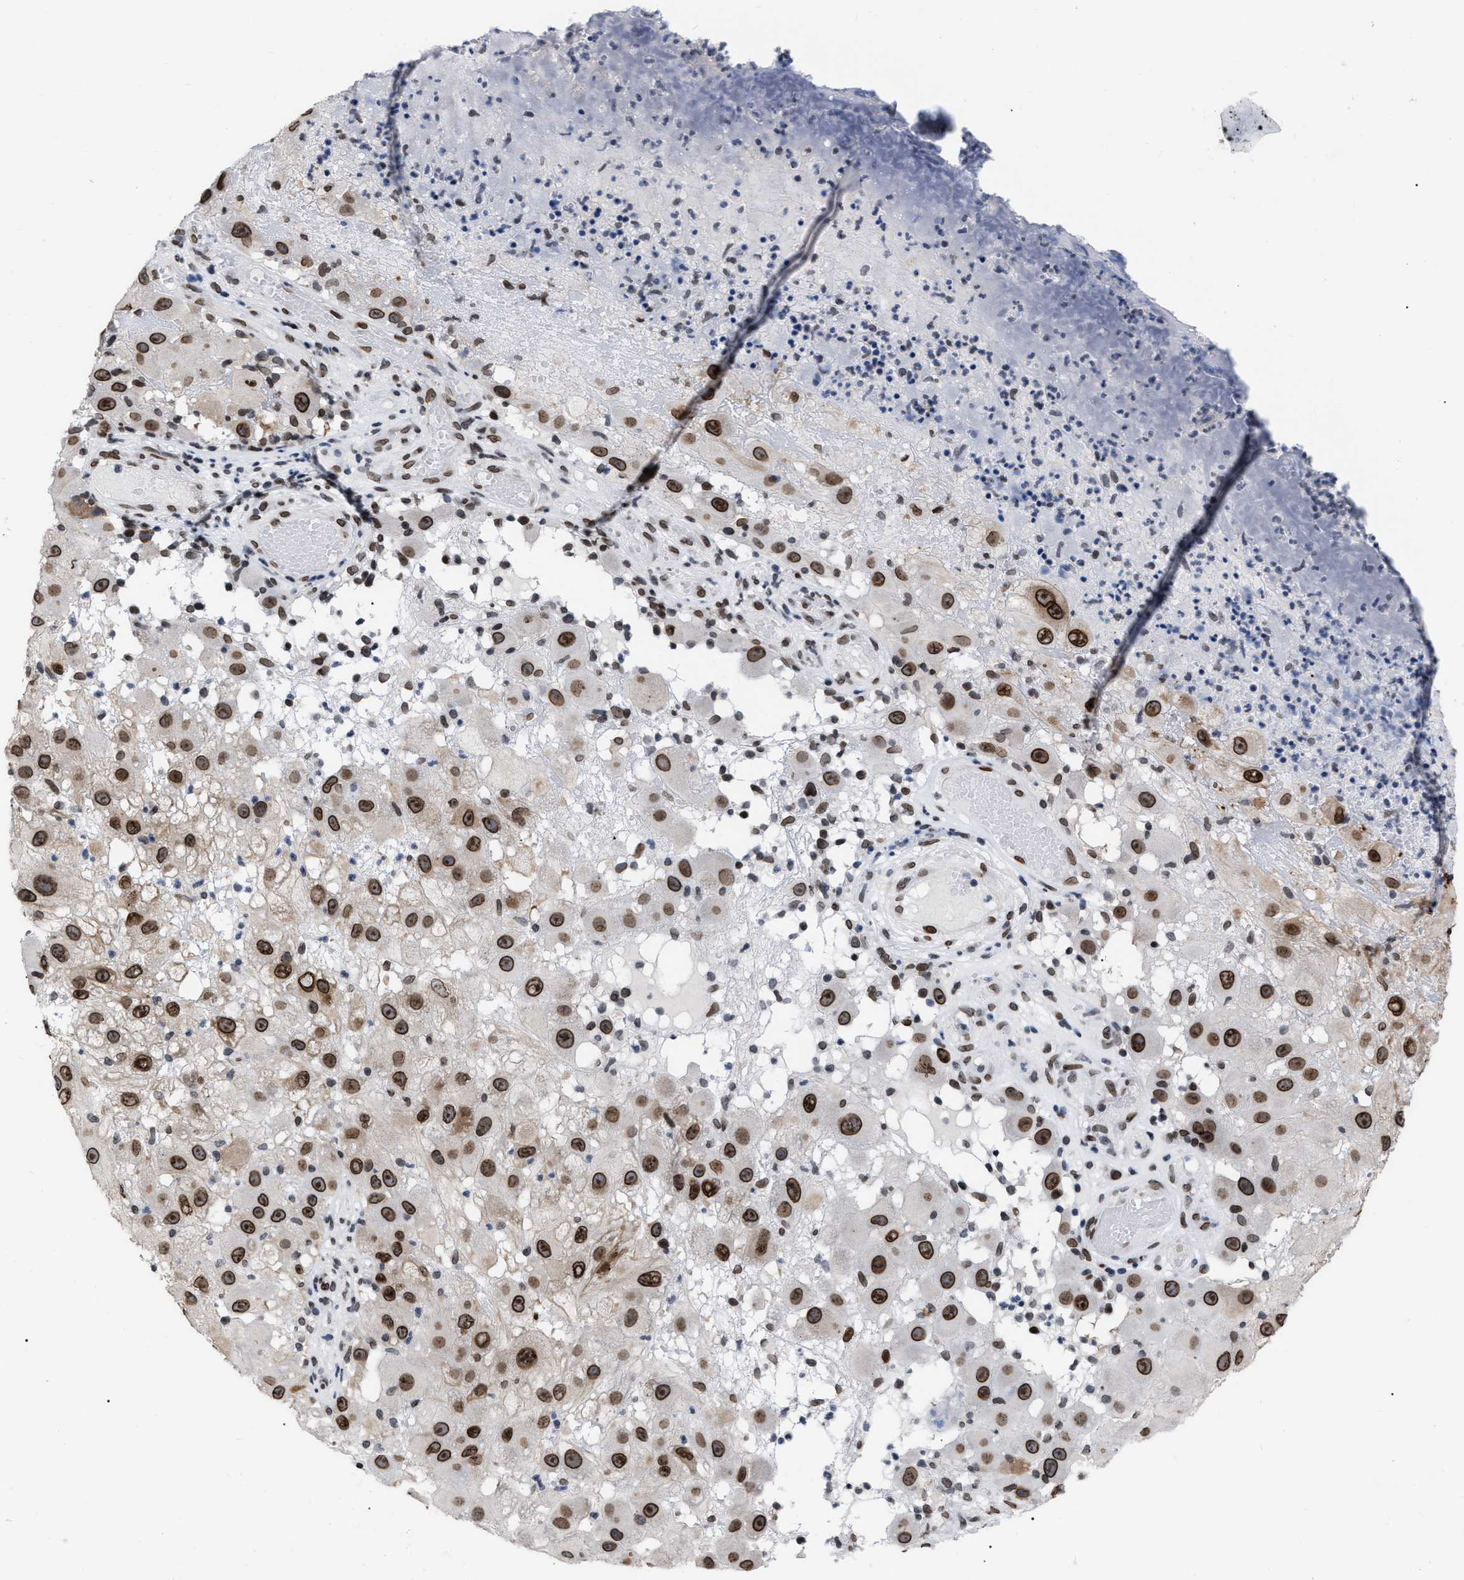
{"staining": {"intensity": "strong", "quantity": ">75%", "location": "cytoplasmic/membranous,nuclear"}, "tissue": "melanoma", "cell_type": "Tumor cells", "image_type": "cancer", "snomed": [{"axis": "morphology", "description": "Malignant melanoma, NOS"}, {"axis": "topography", "description": "Skin"}], "caption": "An image showing strong cytoplasmic/membranous and nuclear positivity in approximately >75% of tumor cells in malignant melanoma, as visualized by brown immunohistochemical staining.", "gene": "TPR", "patient": {"sex": "female", "age": 81}}